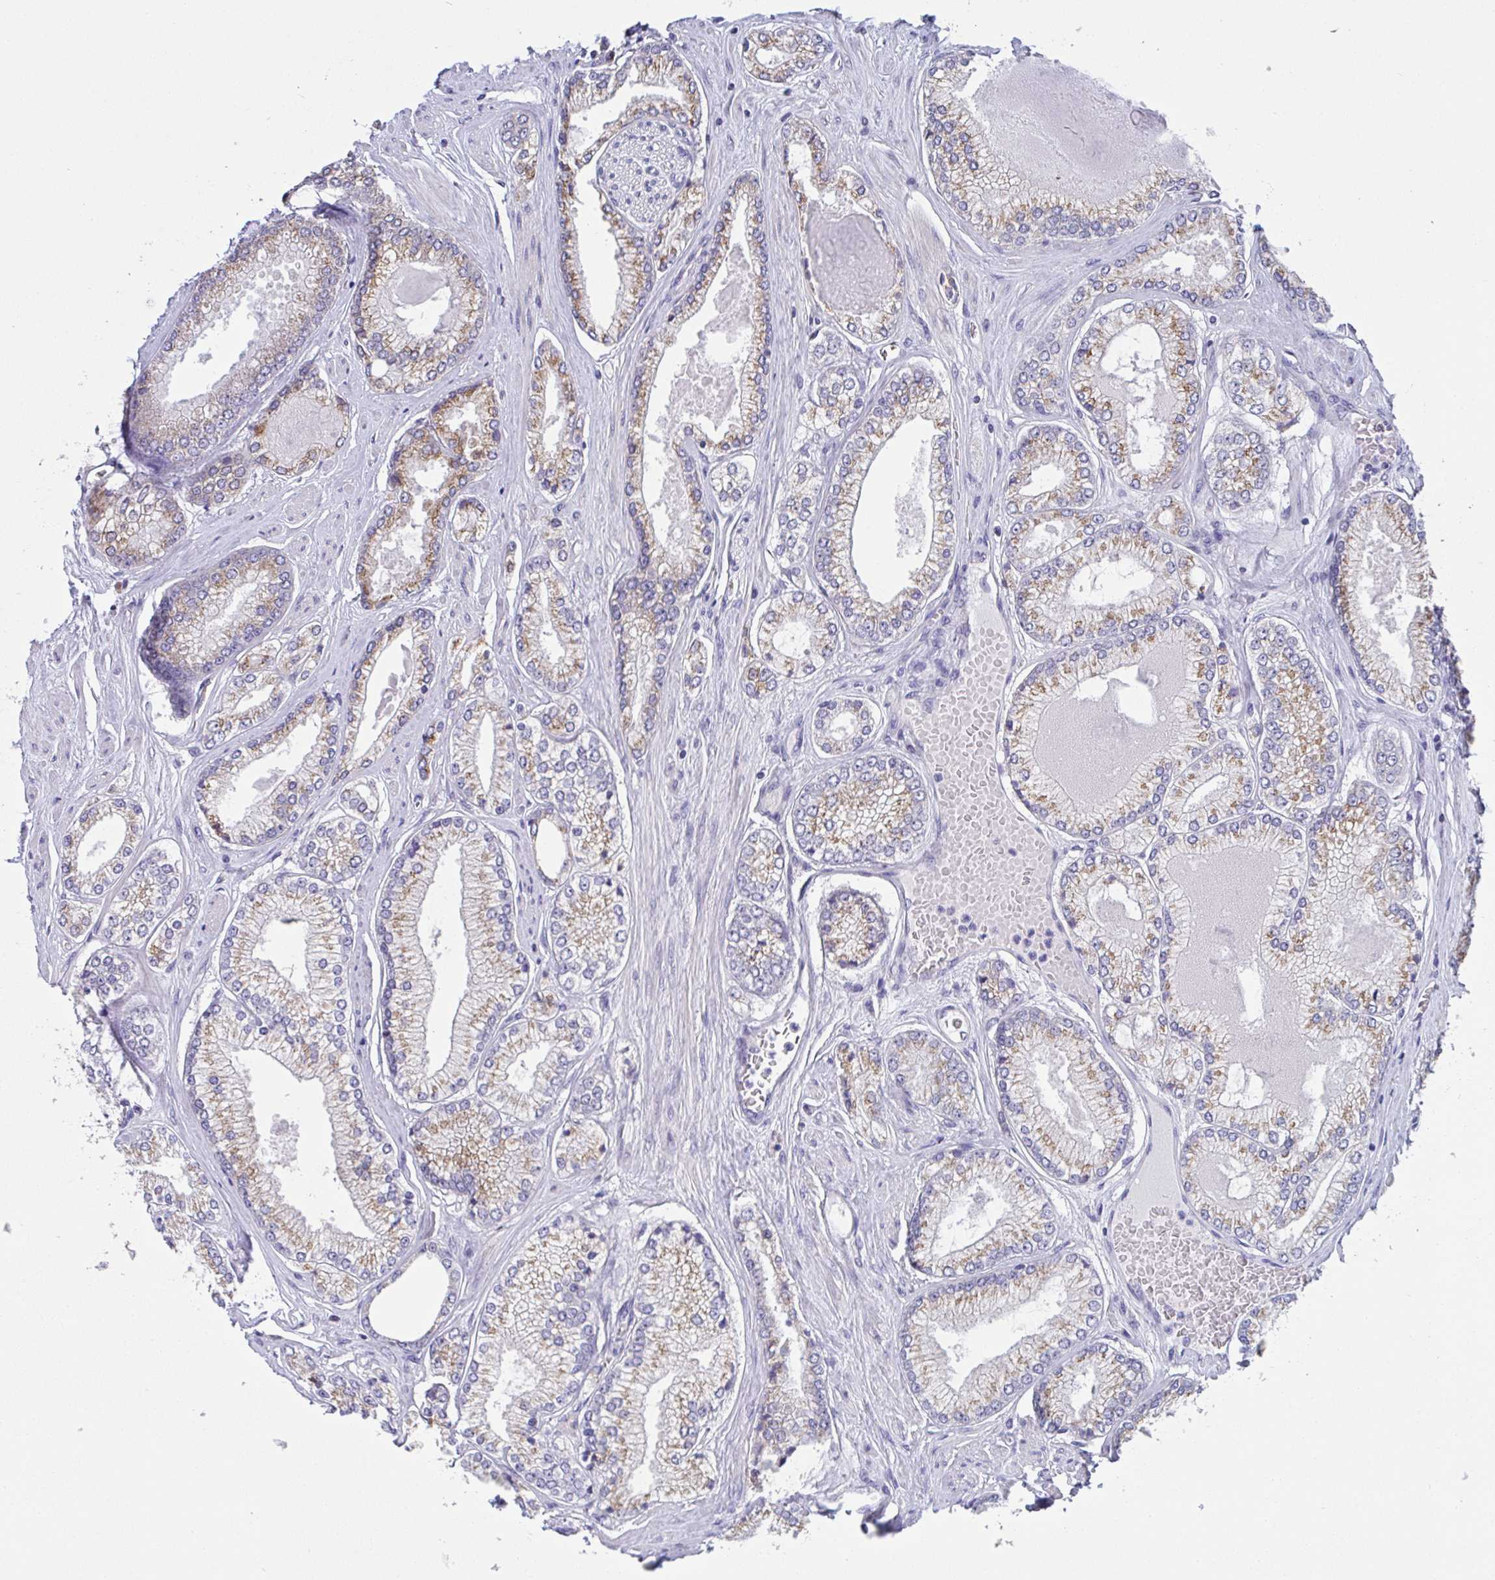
{"staining": {"intensity": "moderate", "quantity": "25%-75%", "location": "cytoplasmic/membranous"}, "tissue": "prostate cancer", "cell_type": "Tumor cells", "image_type": "cancer", "snomed": [{"axis": "morphology", "description": "Adenocarcinoma, Low grade"}, {"axis": "topography", "description": "Prostate"}], "caption": "This image reveals IHC staining of human prostate cancer (adenocarcinoma (low-grade)), with medium moderate cytoplasmic/membranous staining in about 25%-75% of tumor cells.", "gene": "MIA3", "patient": {"sex": "male", "age": 67}}